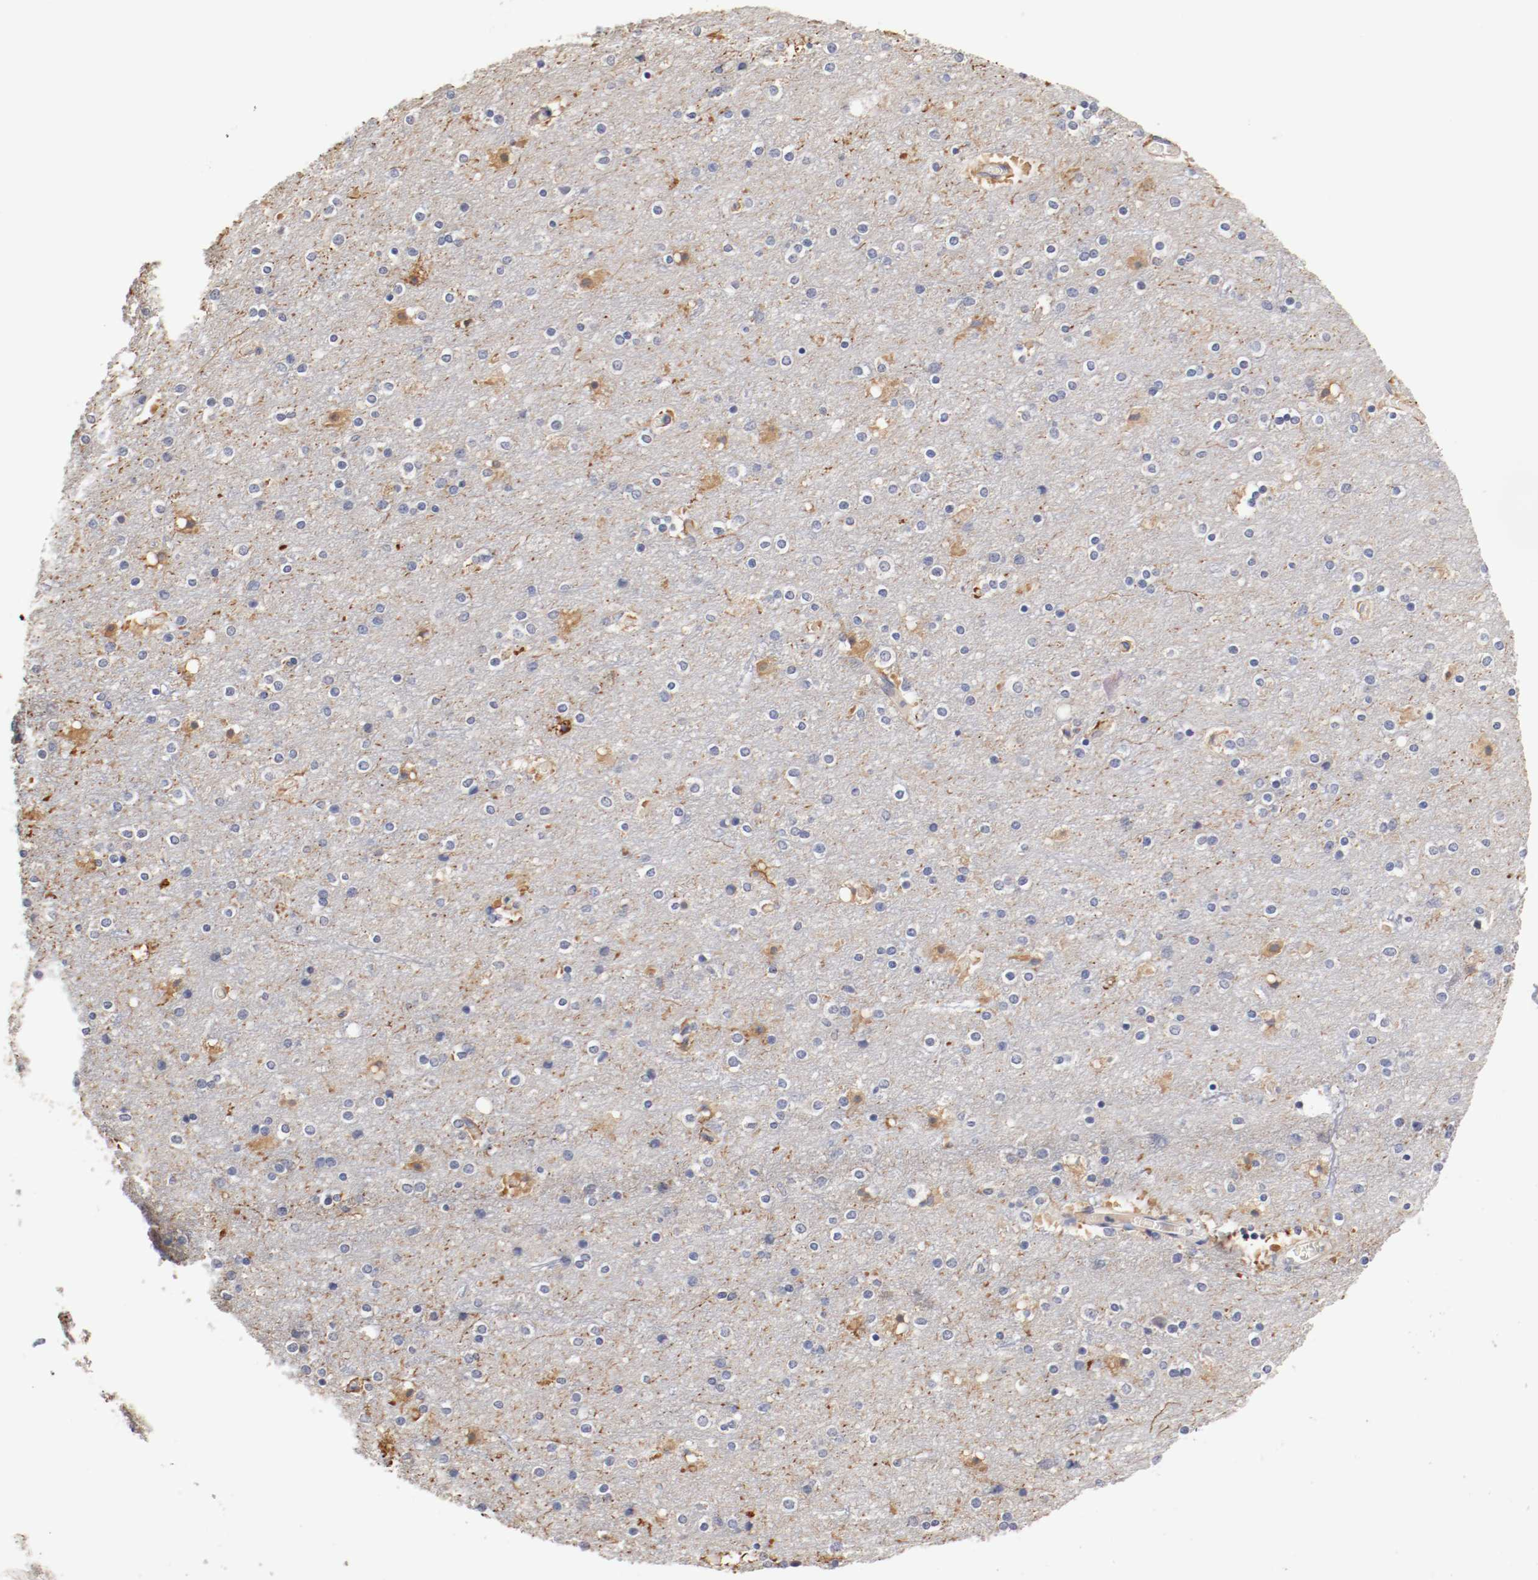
{"staining": {"intensity": "negative", "quantity": "none", "location": "none"}, "tissue": "cerebral cortex", "cell_type": "Endothelial cells", "image_type": "normal", "snomed": [{"axis": "morphology", "description": "Normal tissue, NOS"}, {"axis": "topography", "description": "Cerebral cortex"}], "caption": "Benign cerebral cortex was stained to show a protein in brown. There is no significant expression in endothelial cells. (DAB immunohistochemistry with hematoxylin counter stain).", "gene": "CEBPE", "patient": {"sex": "female", "age": 54}}